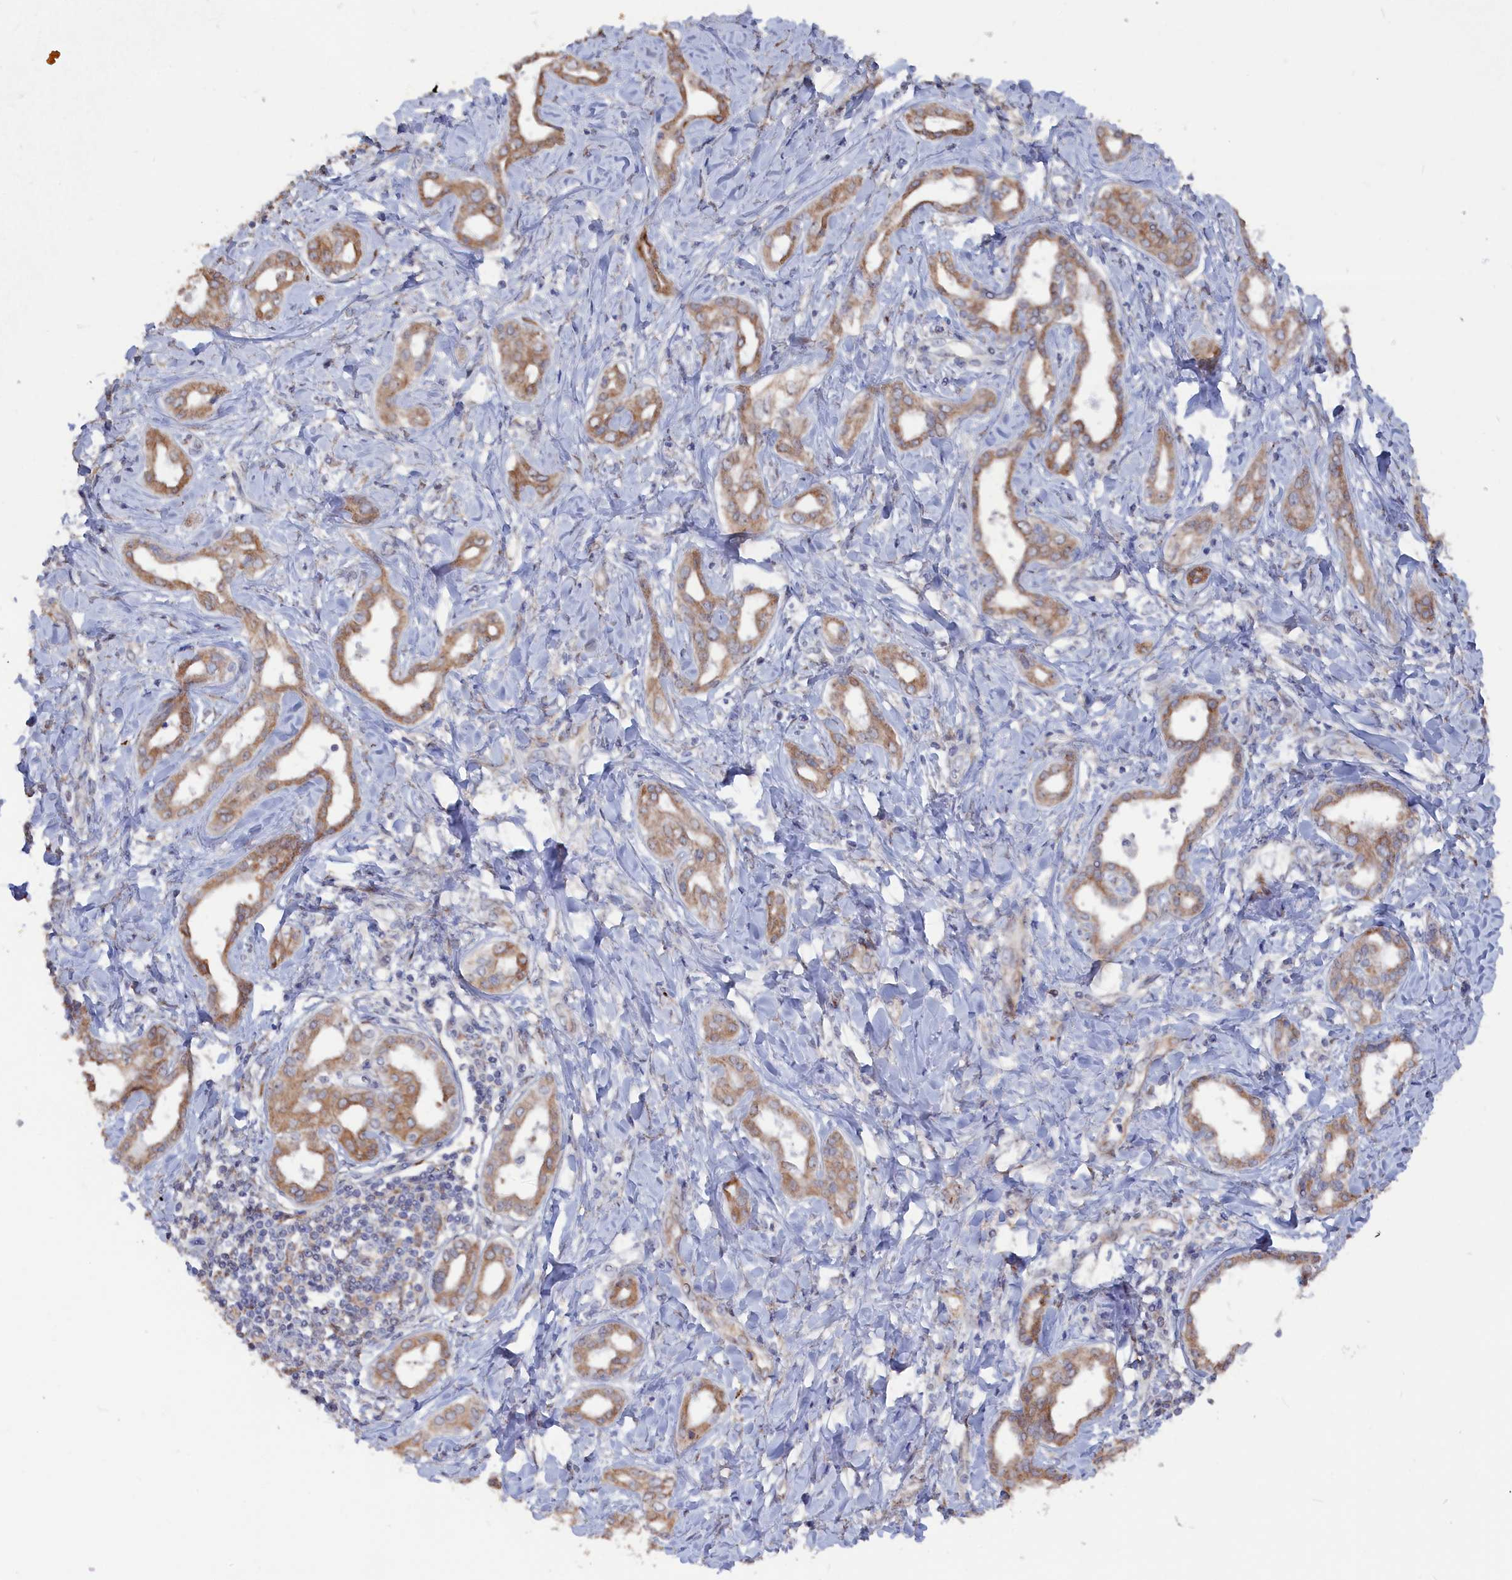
{"staining": {"intensity": "moderate", "quantity": ">75%", "location": "cytoplasmic/membranous"}, "tissue": "liver cancer", "cell_type": "Tumor cells", "image_type": "cancer", "snomed": [{"axis": "morphology", "description": "Cholangiocarcinoma"}, {"axis": "topography", "description": "Liver"}], "caption": "A photomicrograph of cholangiocarcinoma (liver) stained for a protein reveals moderate cytoplasmic/membranous brown staining in tumor cells. Immunohistochemistry stains the protein in brown and the nuclei are stained blue.", "gene": "SEMG2", "patient": {"sex": "female", "age": 77}}